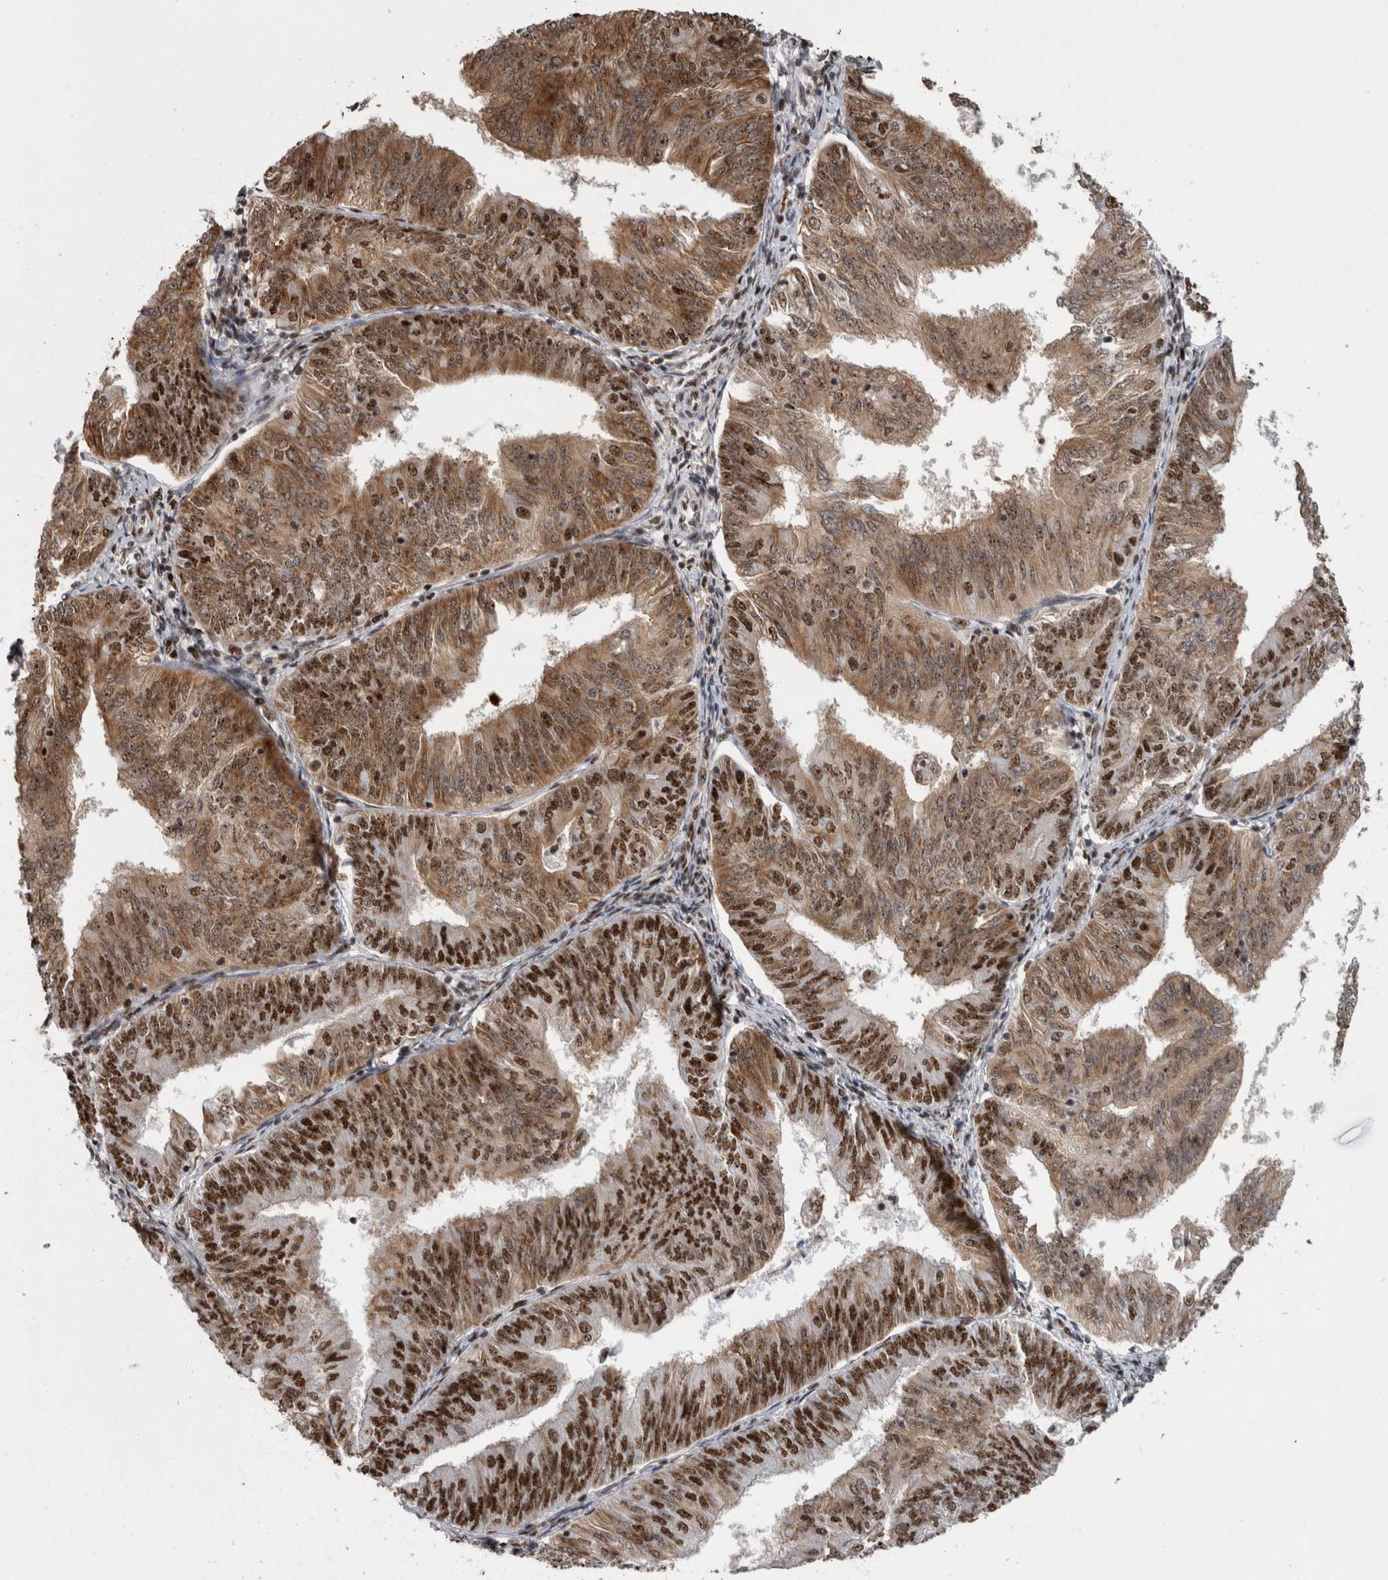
{"staining": {"intensity": "moderate", "quantity": ">75%", "location": "cytoplasmic/membranous,nuclear"}, "tissue": "endometrial cancer", "cell_type": "Tumor cells", "image_type": "cancer", "snomed": [{"axis": "morphology", "description": "Adenocarcinoma, NOS"}, {"axis": "topography", "description": "Endometrium"}], "caption": "Immunohistochemistry micrograph of human endometrial cancer (adenocarcinoma) stained for a protein (brown), which reveals medium levels of moderate cytoplasmic/membranous and nuclear positivity in about >75% of tumor cells.", "gene": "NCL", "patient": {"sex": "female", "age": 58}}